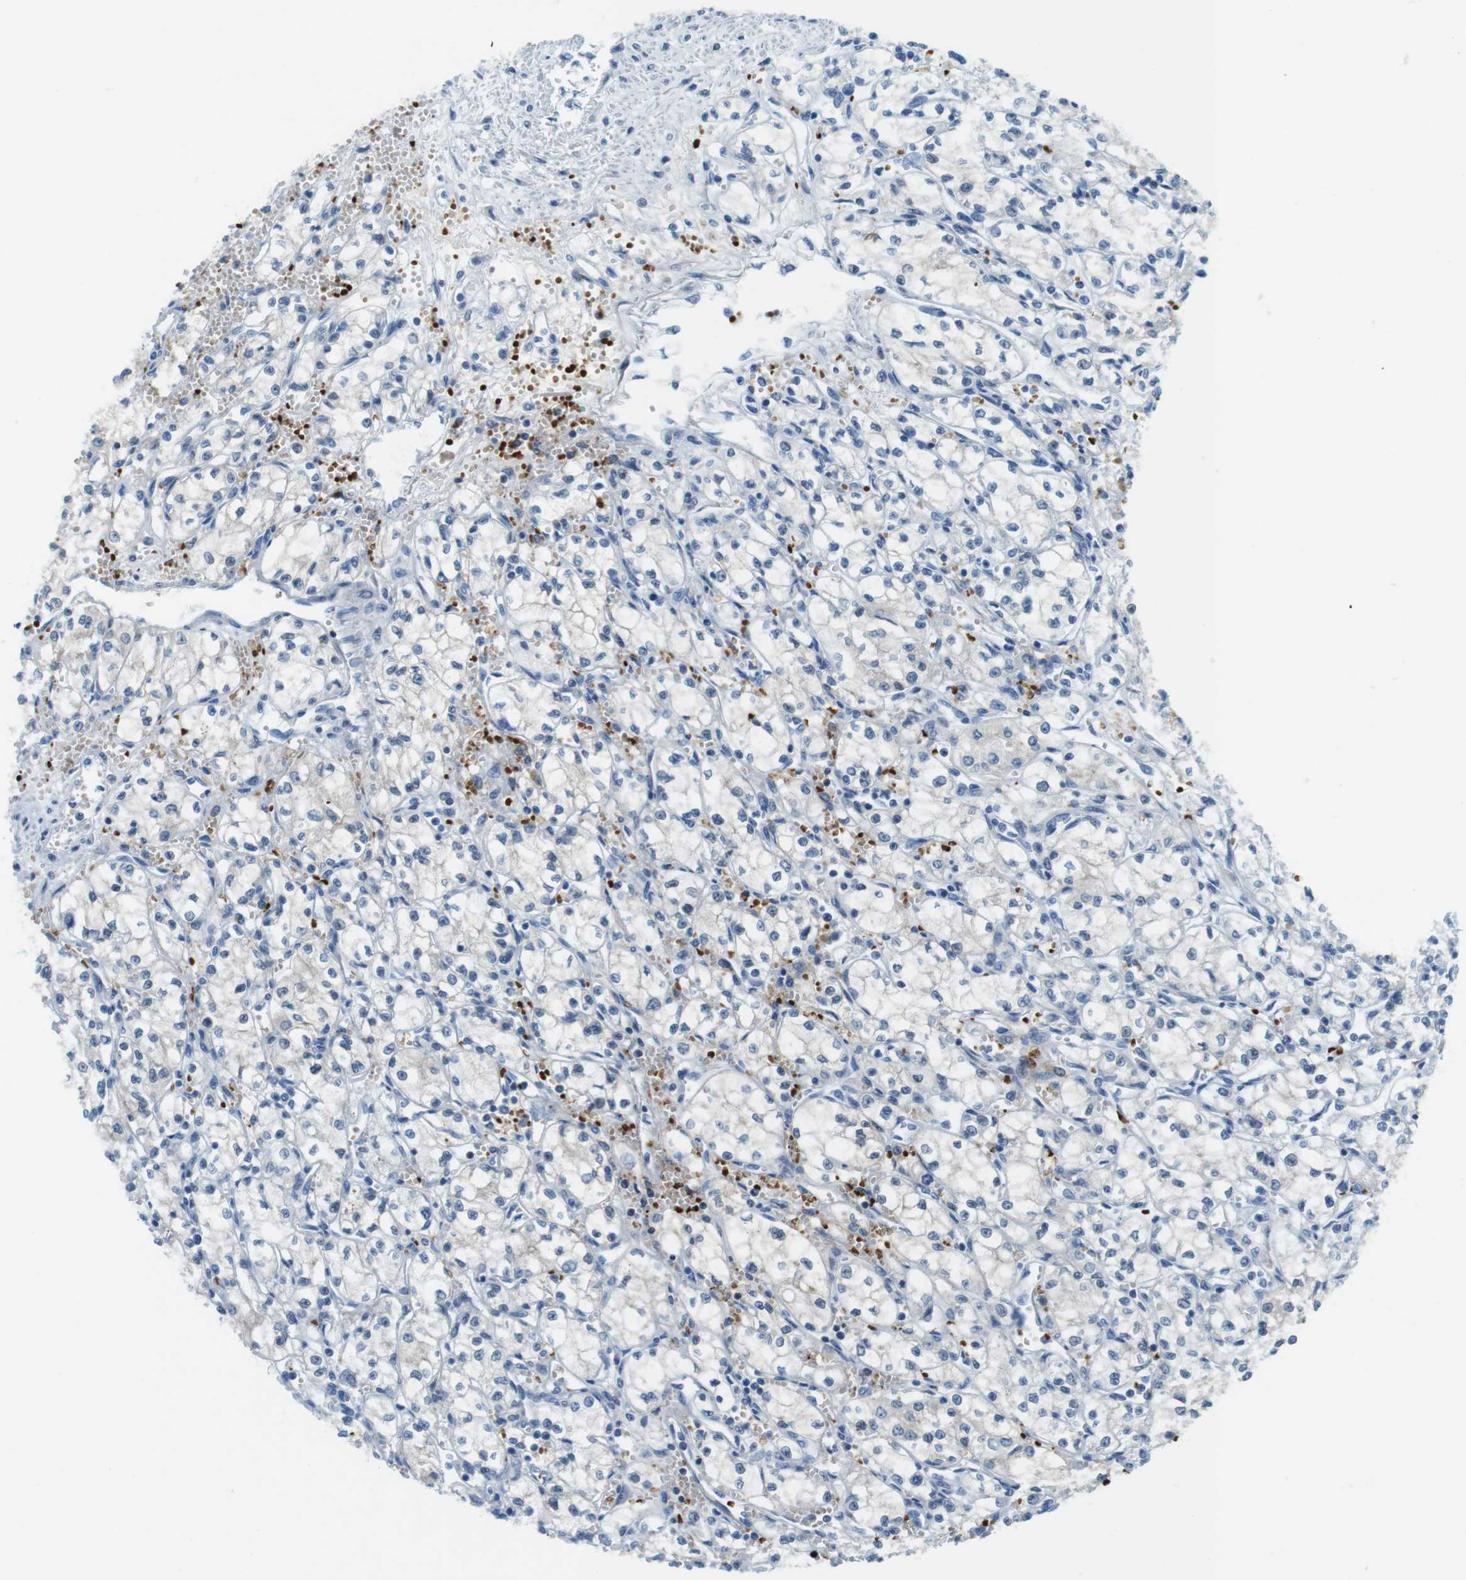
{"staining": {"intensity": "negative", "quantity": "none", "location": "none"}, "tissue": "renal cancer", "cell_type": "Tumor cells", "image_type": "cancer", "snomed": [{"axis": "morphology", "description": "Normal tissue, NOS"}, {"axis": "morphology", "description": "Adenocarcinoma, NOS"}, {"axis": "topography", "description": "Kidney"}], "caption": "High magnification brightfield microscopy of adenocarcinoma (renal) stained with DAB (3,3'-diaminobenzidine) (brown) and counterstained with hematoxylin (blue): tumor cells show no significant expression.", "gene": "TFAP2C", "patient": {"sex": "male", "age": 59}}